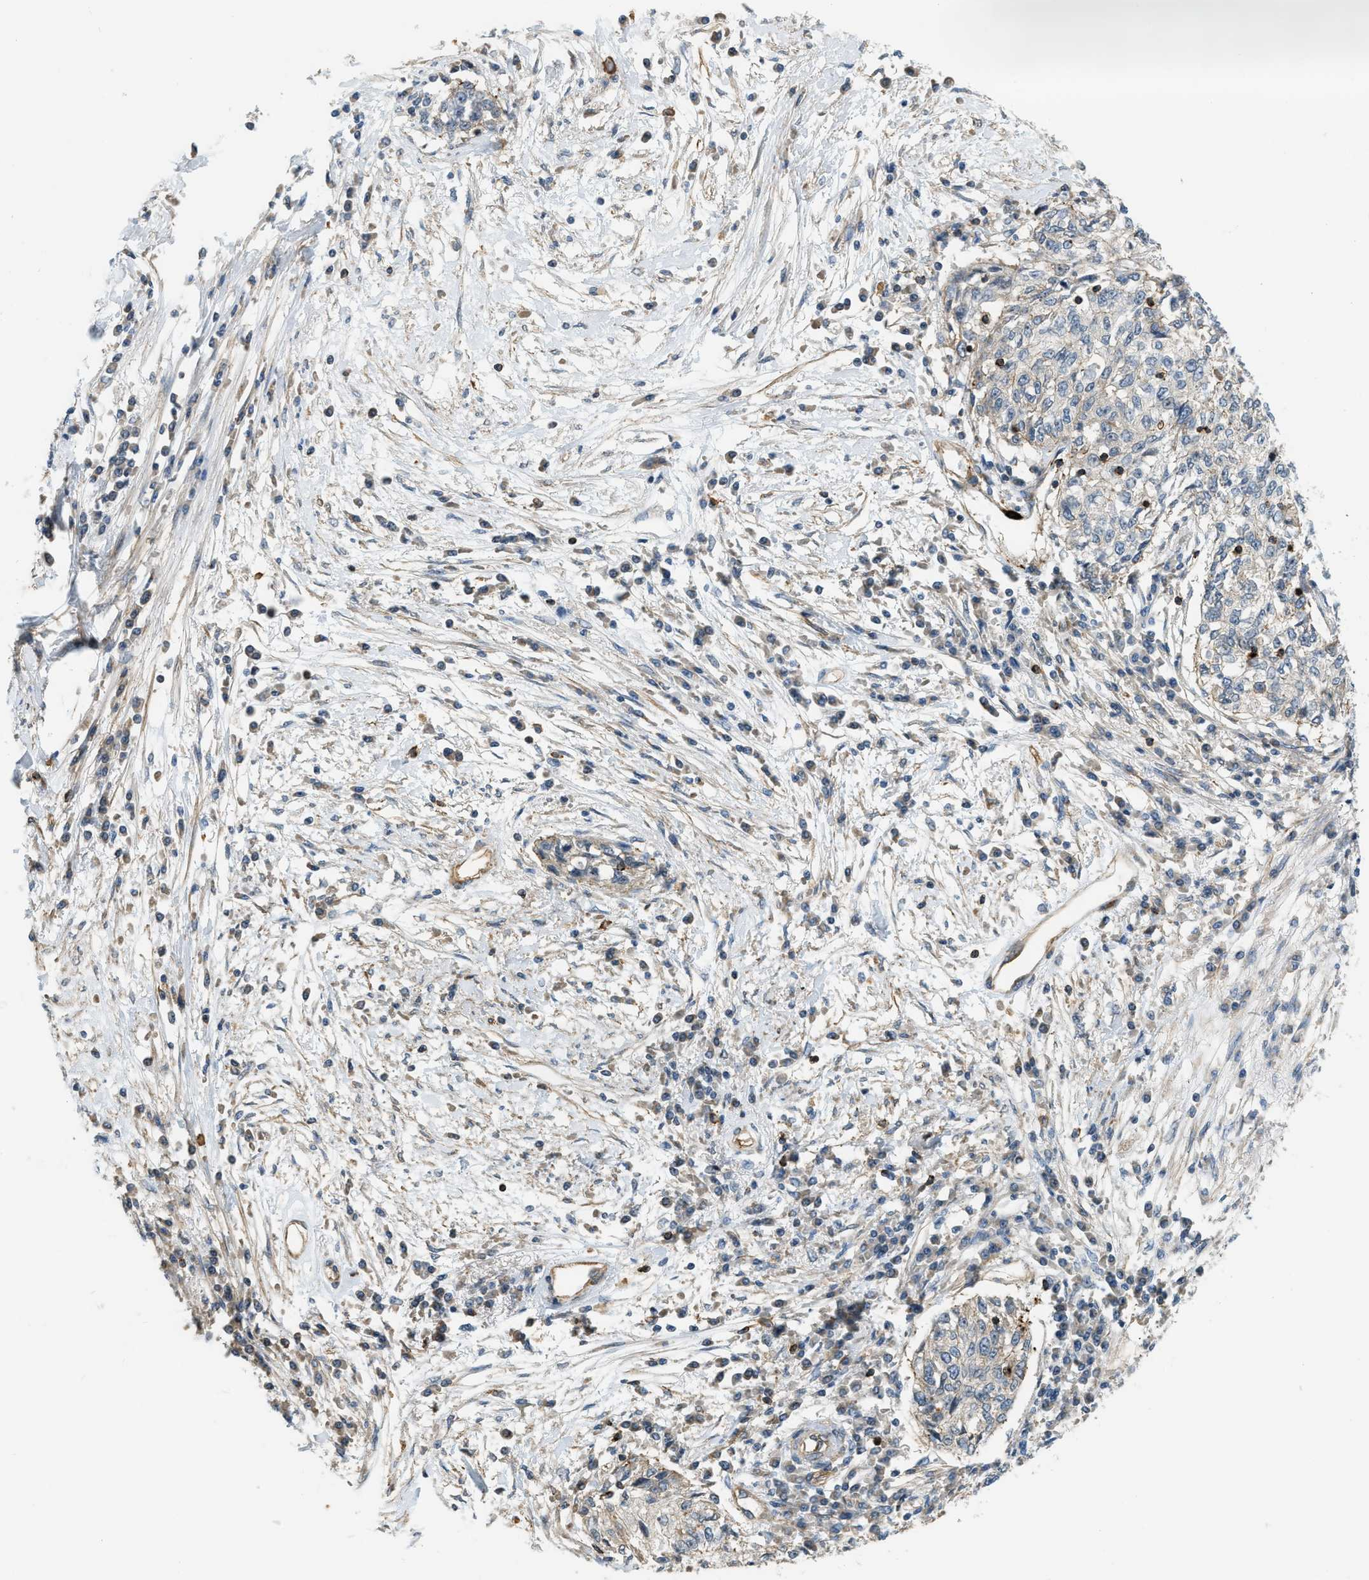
{"staining": {"intensity": "weak", "quantity": "25%-75%", "location": "cytoplasmic/membranous"}, "tissue": "cervical cancer", "cell_type": "Tumor cells", "image_type": "cancer", "snomed": [{"axis": "morphology", "description": "Squamous cell carcinoma, NOS"}, {"axis": "topography", "description": "Cervix"}], "caption": "Cervical cancer was stained to show a protein in brown. There is low levels of weak cytoplasmic/membranous positivity in approximately 25%-75% of tumor cells.", "gene": "KIAA1671", "patient": {"sex": "female", "age": 57}}